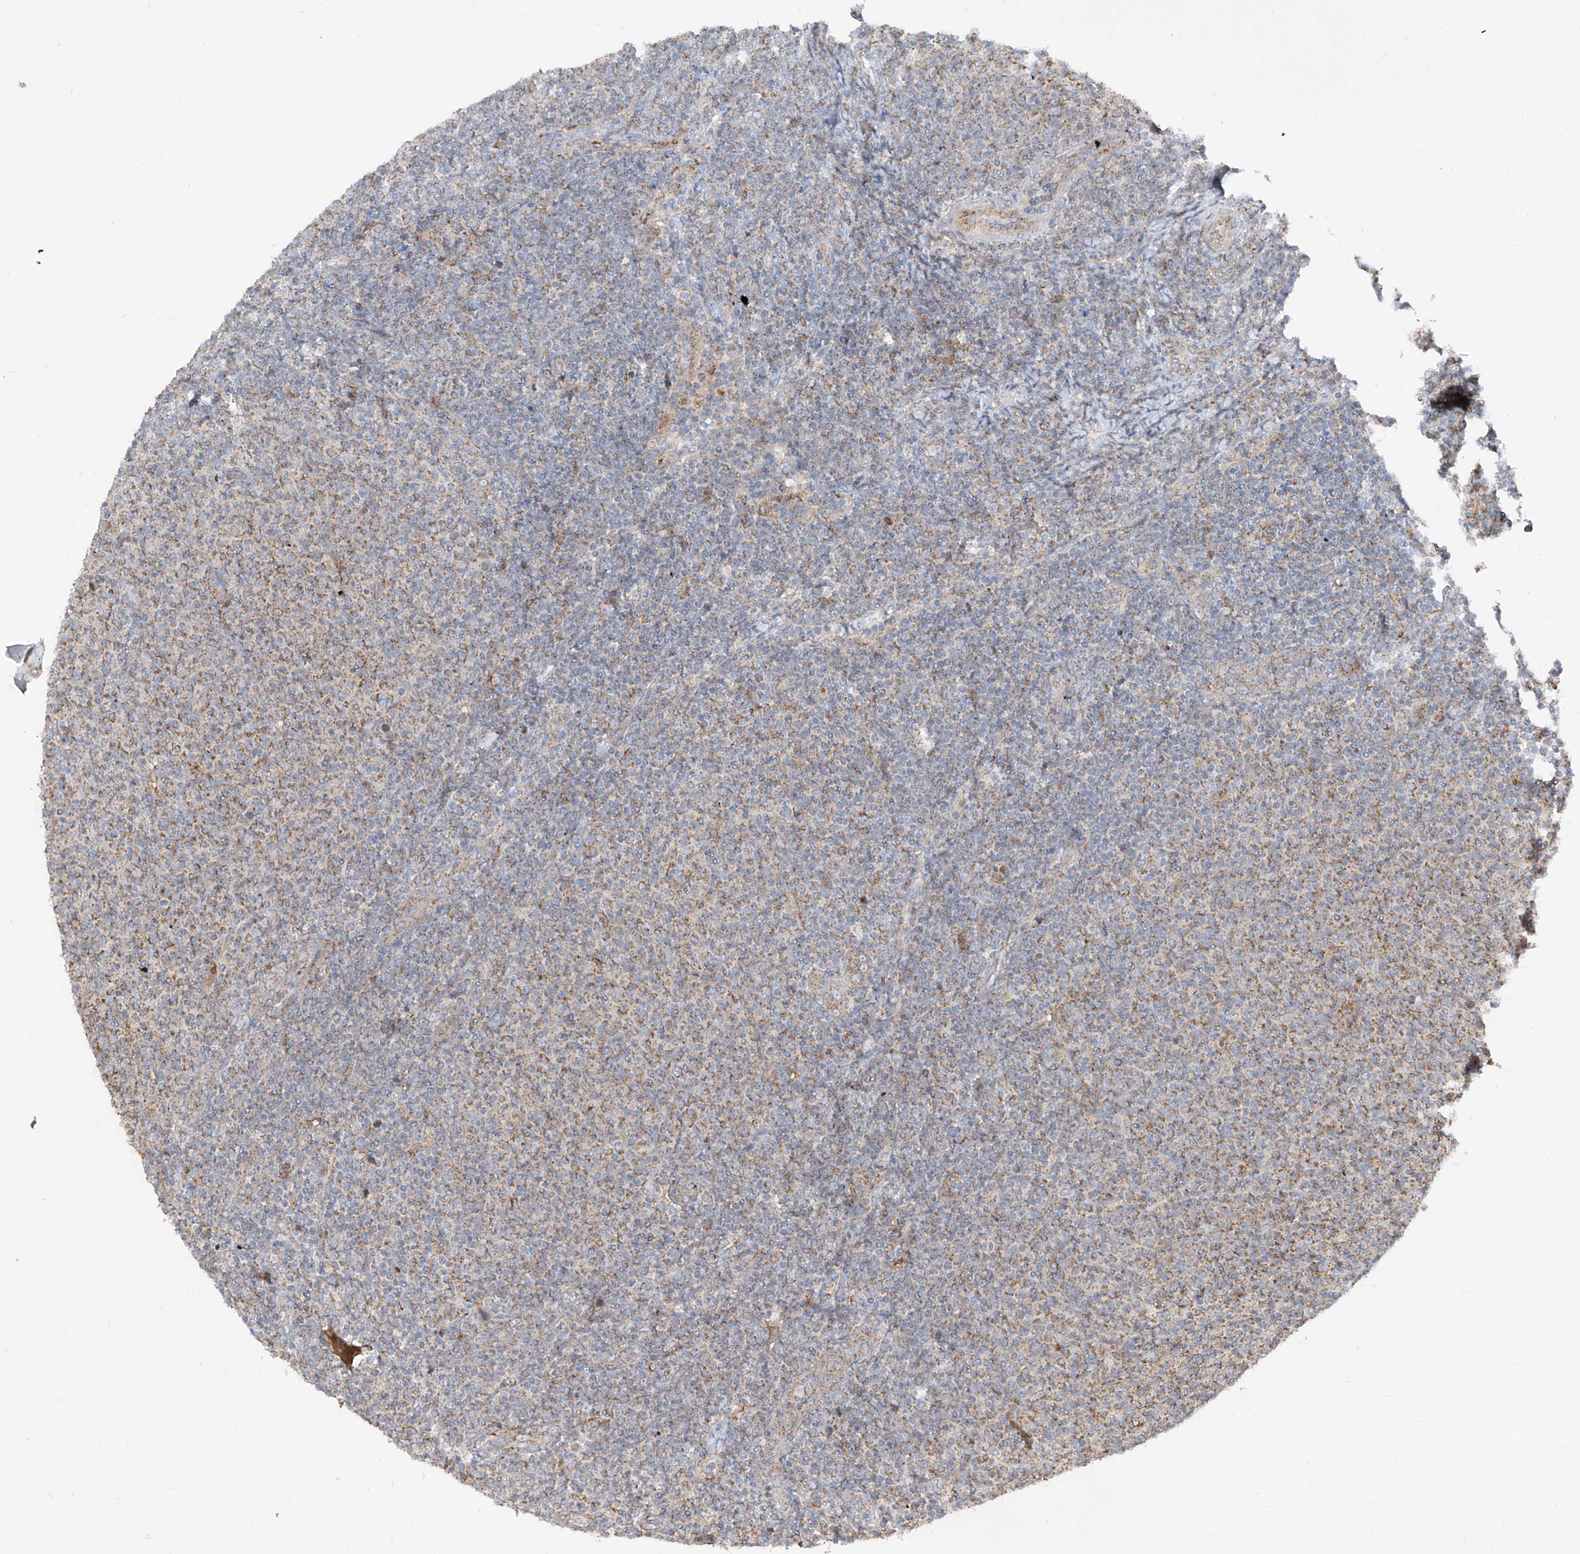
{"staining": {"intensity": "moderate", "quantity": ">75%", "location": "cytoplasmic/membranous"}, "tissue": "lymphoma", "cell_type": "Tumor cells", "image_type": "cancer", "snomed": [{"axis": "morphology", "description": "Malignant lymphoma, non-Hodgkin's type, Low grade"}, {"axis": "topography", "description": "Lymph node"}], "caption": "Immunohistochemistry (IHC) (DAB) staining of human lymphoma shows moderate cytoplasmic/membranous protein expression in approximately >75% of tumor cells. (Brightfield microscopy of DAB IHC at high magnification).", "gene": "ABCD3", "patient": {"sex": "male", "age": 66}}